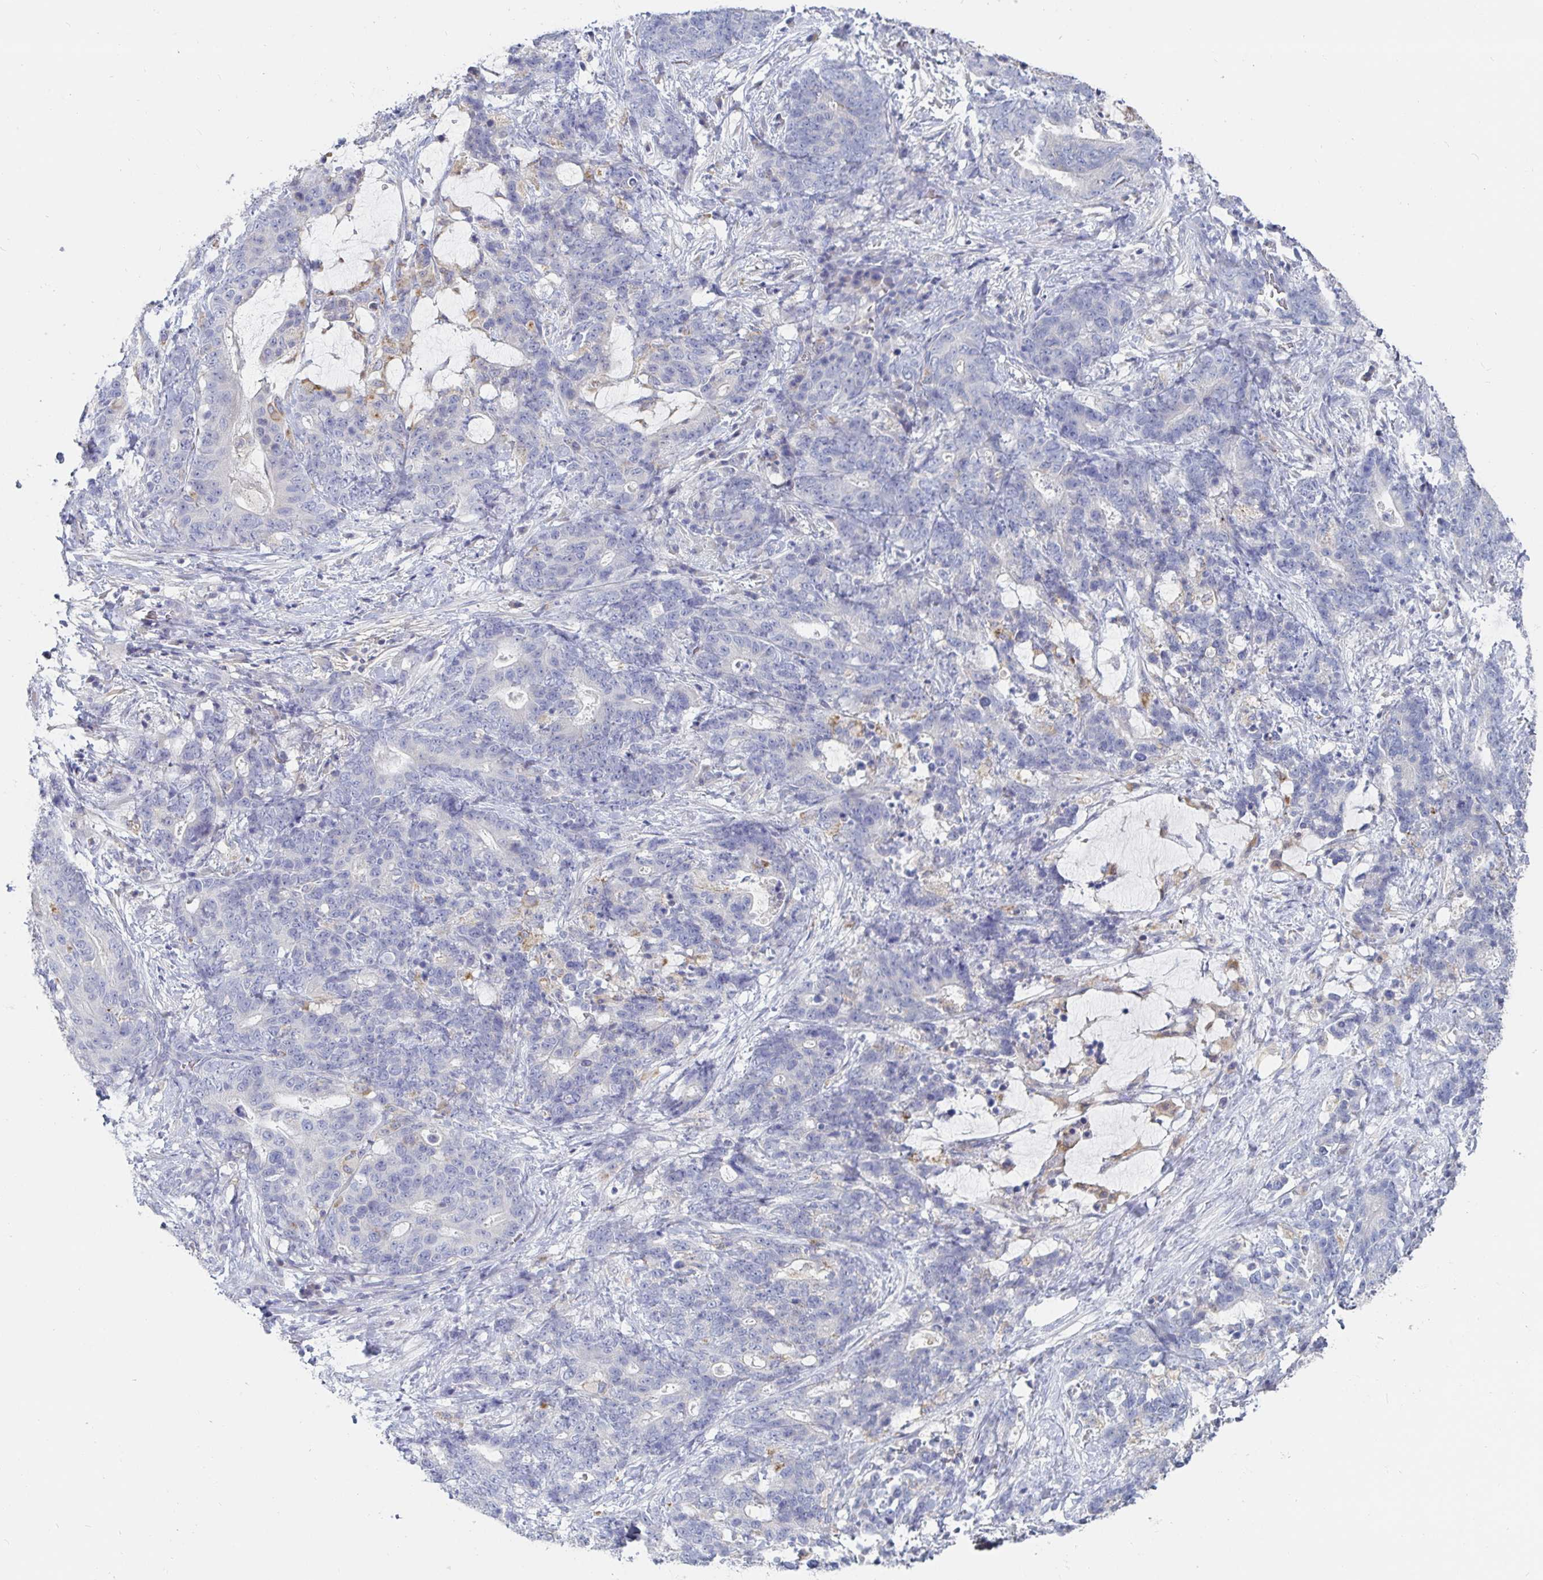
{"staining": {"intensity": "negative", "quantity": "none", "location": "none"}, "tissue": "stomach cancer", "cell_type": "Tumor cells", "image_type": "cancer", "snomed": [{"axis": "morphology", "description": "Normal tissue, NOS"}, {"axis": "morphology", "description": "Adenocarcinoma, NOS"}, {"axis": "topography", "description": "Stomach"}], "caption": "Immunohistochemical staining of human stomach cancer (adenocarcinoma) shows no significant expression in tumor cells.", "gene": "SPPL3", "patient": {"sex": "female", "age": 64}}